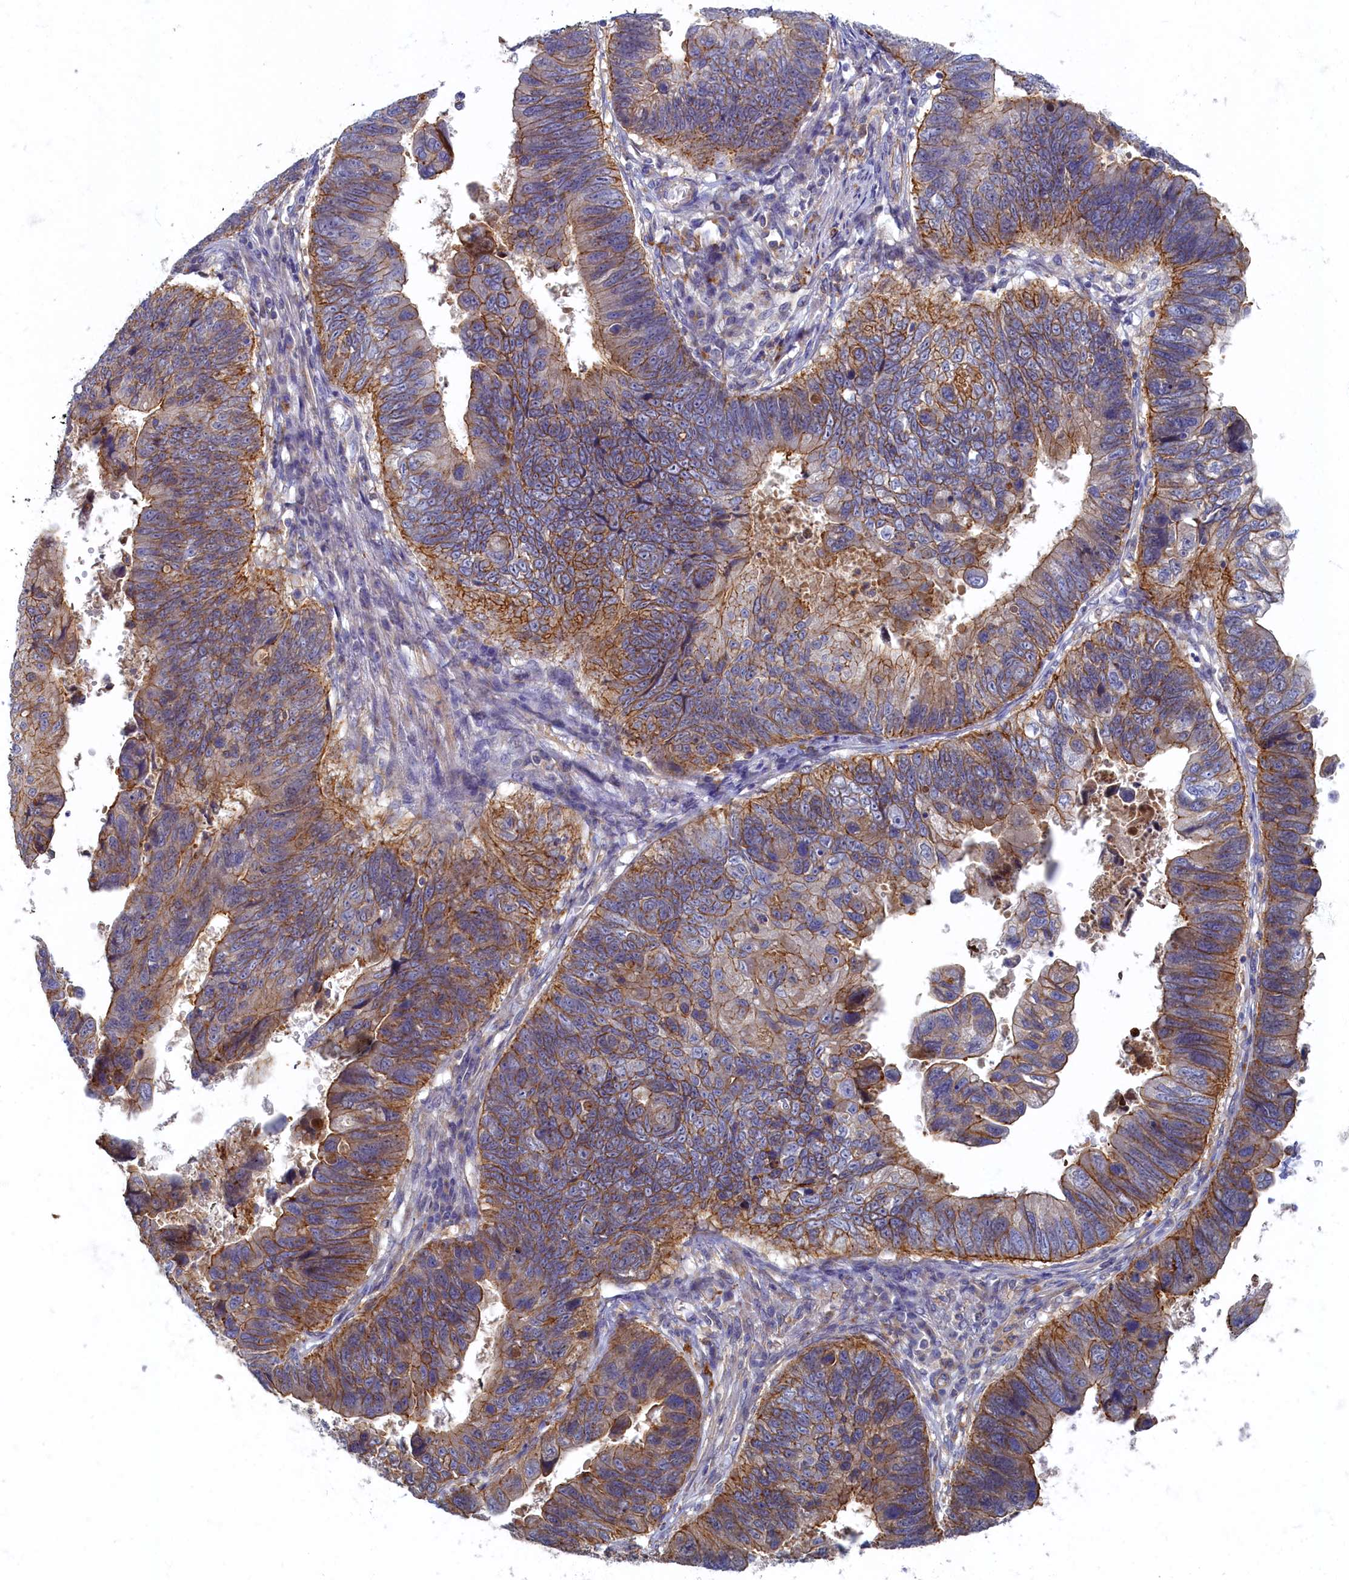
{"staining": {"intensity": "moderate", "quantity": ">75%", "location": "cytoplasmic/membranous"}, "tissue": "stomach cancer", "cell_type": "Tumor cells", "image_type": "cancer", "snomed": [{"axis": "morphology", "description": "Adenocarcinoma, NOS"}, {"axis": "topography", "description": "Stomach"}], "caption": "An image of human stomach cancer stained for a protein exhibits moderate cytoplasmic/membranous brown staining in tumor cells.", "gene": "PSMG2", "patient": {"sex": "male", "age": 59}}